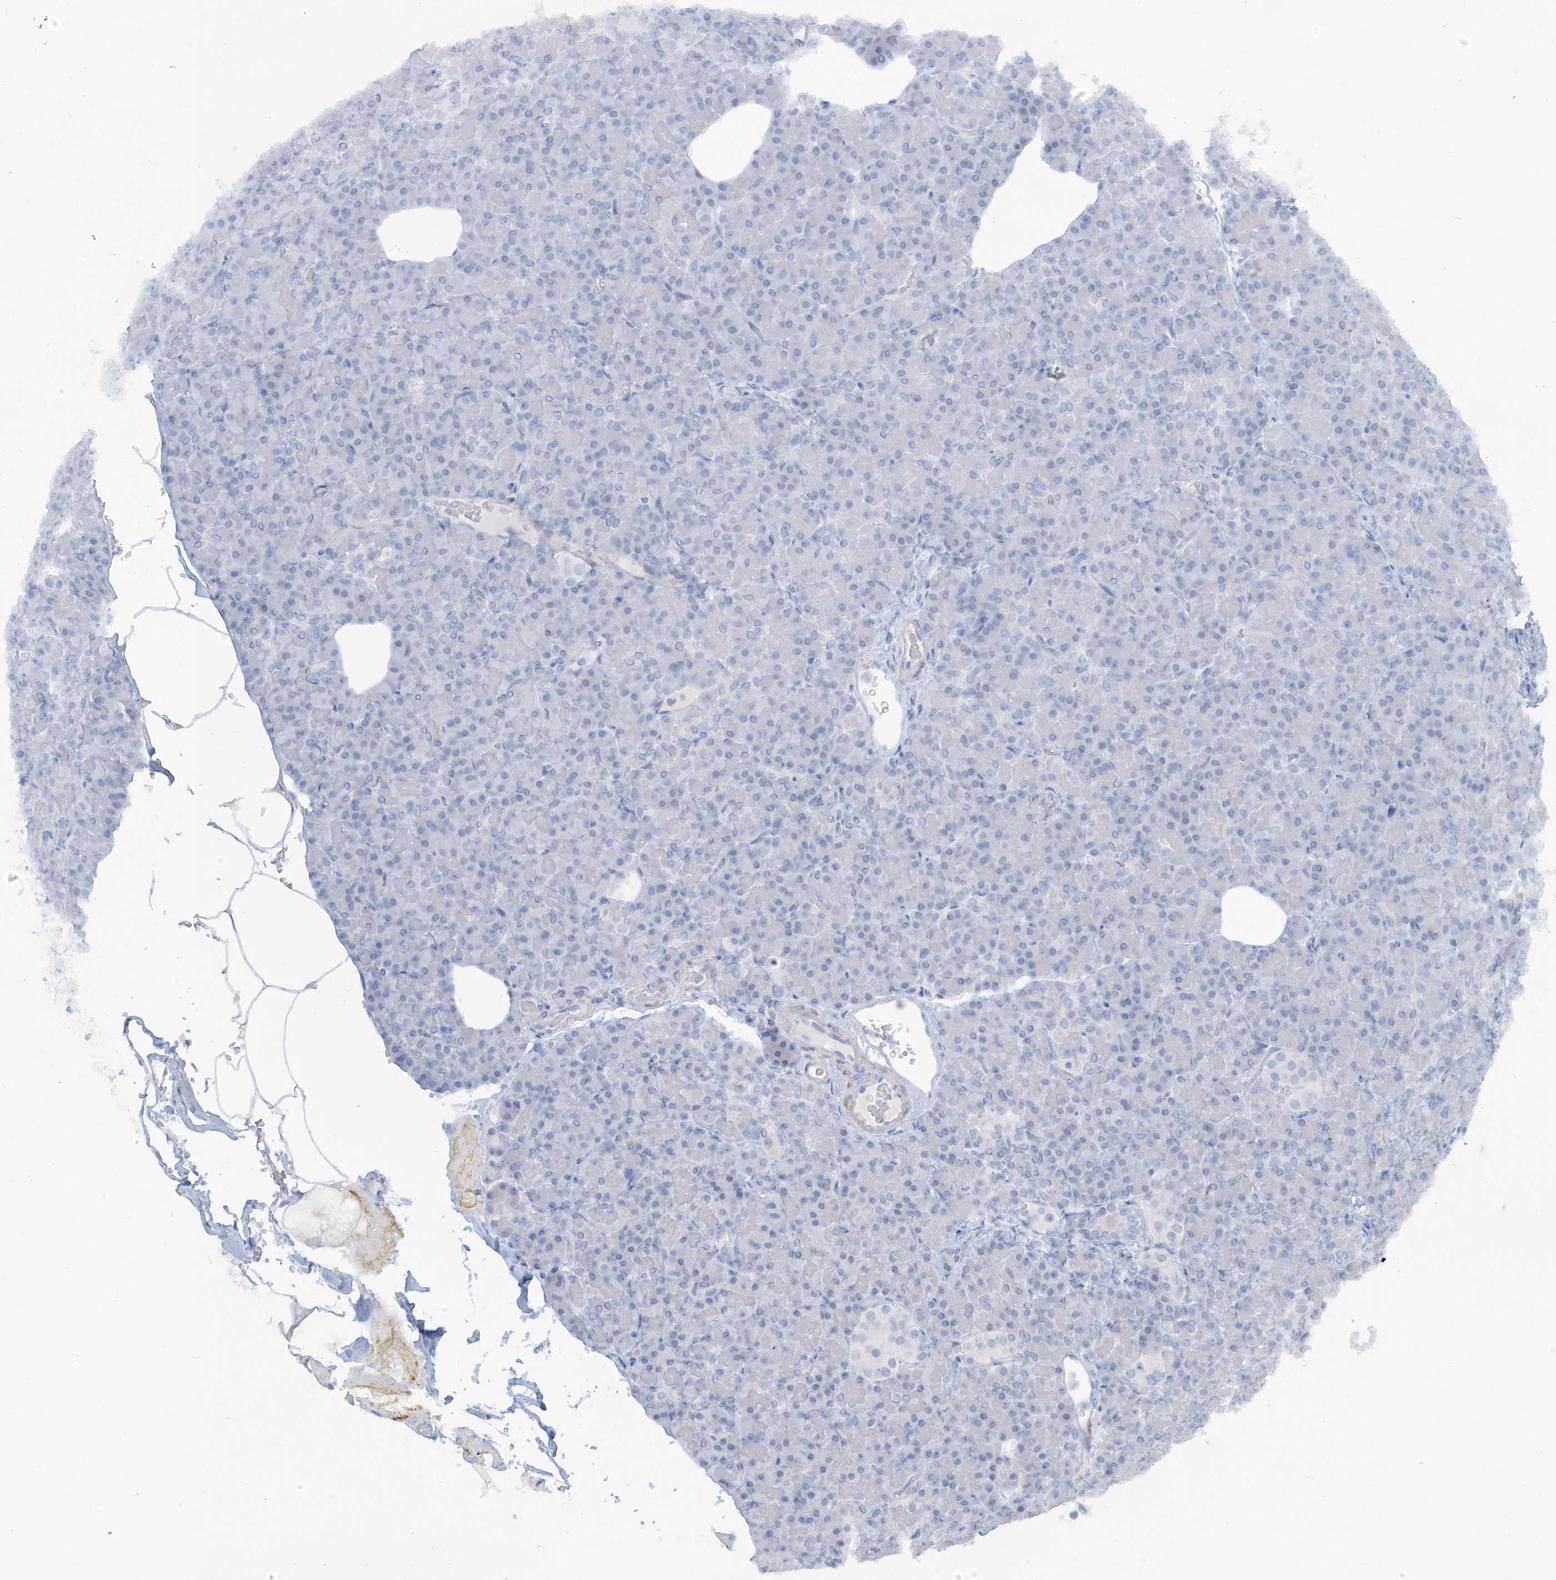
{"staining": {"intensity": "negative", "quantity": "none", "location": "none"}, "tissue": "pancreas", "cell_type": "Exocrine glandular cells", "image_type": "normal", "snomed": [{"axis": "morphology", "description": "Normal tissue, NOS"}, {"axis": "topography", "description": "Pancreas"}], "caption": "Exocrine glandular cells show no significant staining in normal pancreas. The staining was performed using DAB to visualize the protein expression in brown, while the nuclei were stained in blue with hematoxylin (Magnification: 20x).", "gene": "METAP1D", "patient": {"sex": "female", "age": 43}}